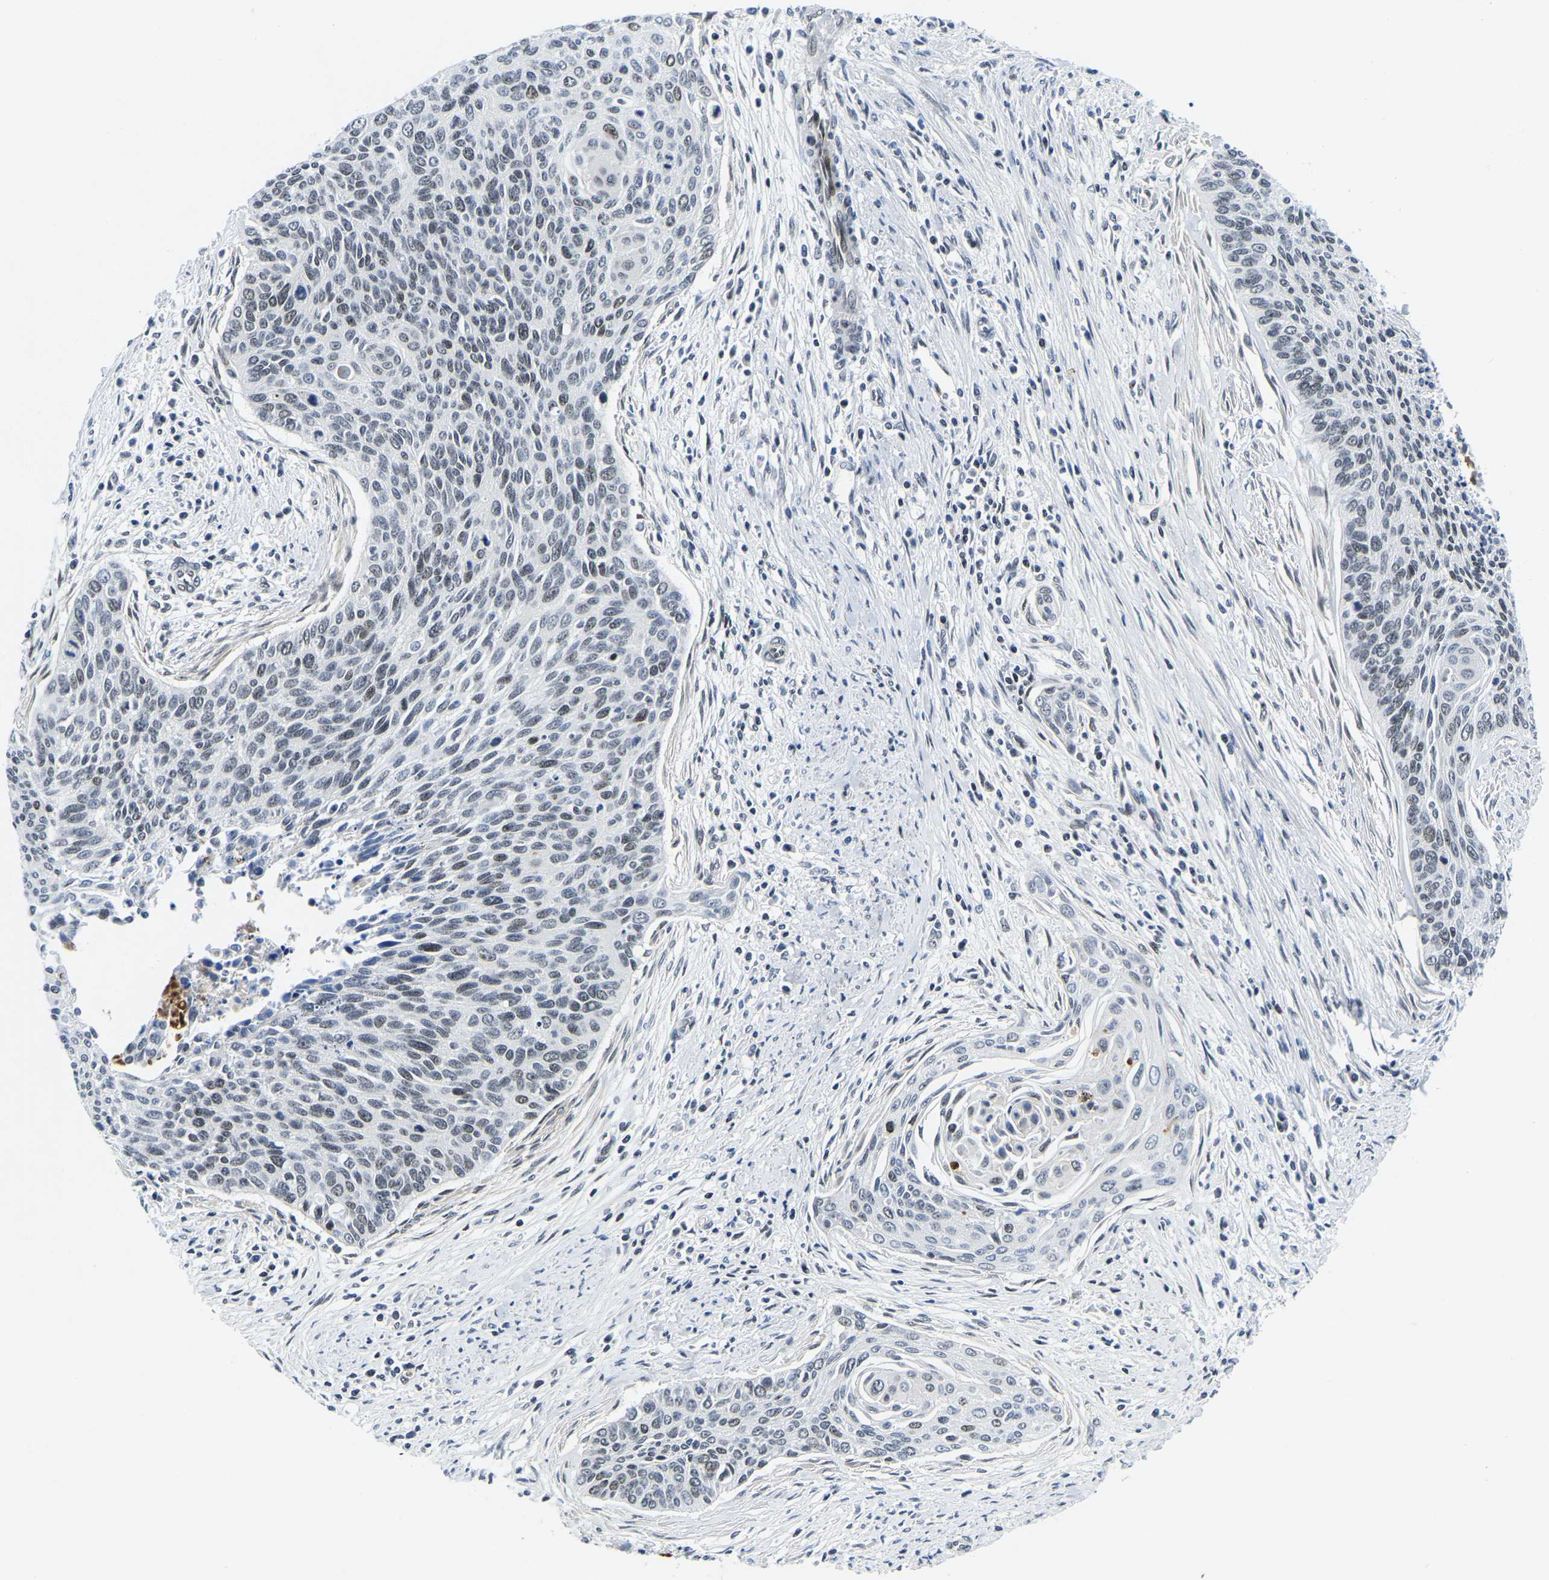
{"staining": {"intensity": "negative", "quantity": "none", "location": "none"}, "tissue": "cervical cancer", "cell_type": "Tumor cells", "image_type": "cancer", "snomed": [{"axis": "morphology", "description": "Squamous cell carcinoma, NOS"}, {"axis": "topography", "description": "Cervix"}], "caption": "IHC of human squamous cell carcinoma (cervical) shows no expression in tumor cells.", "gene": "POLDIP3", "patient": {"sex": "female", "age": 55}}